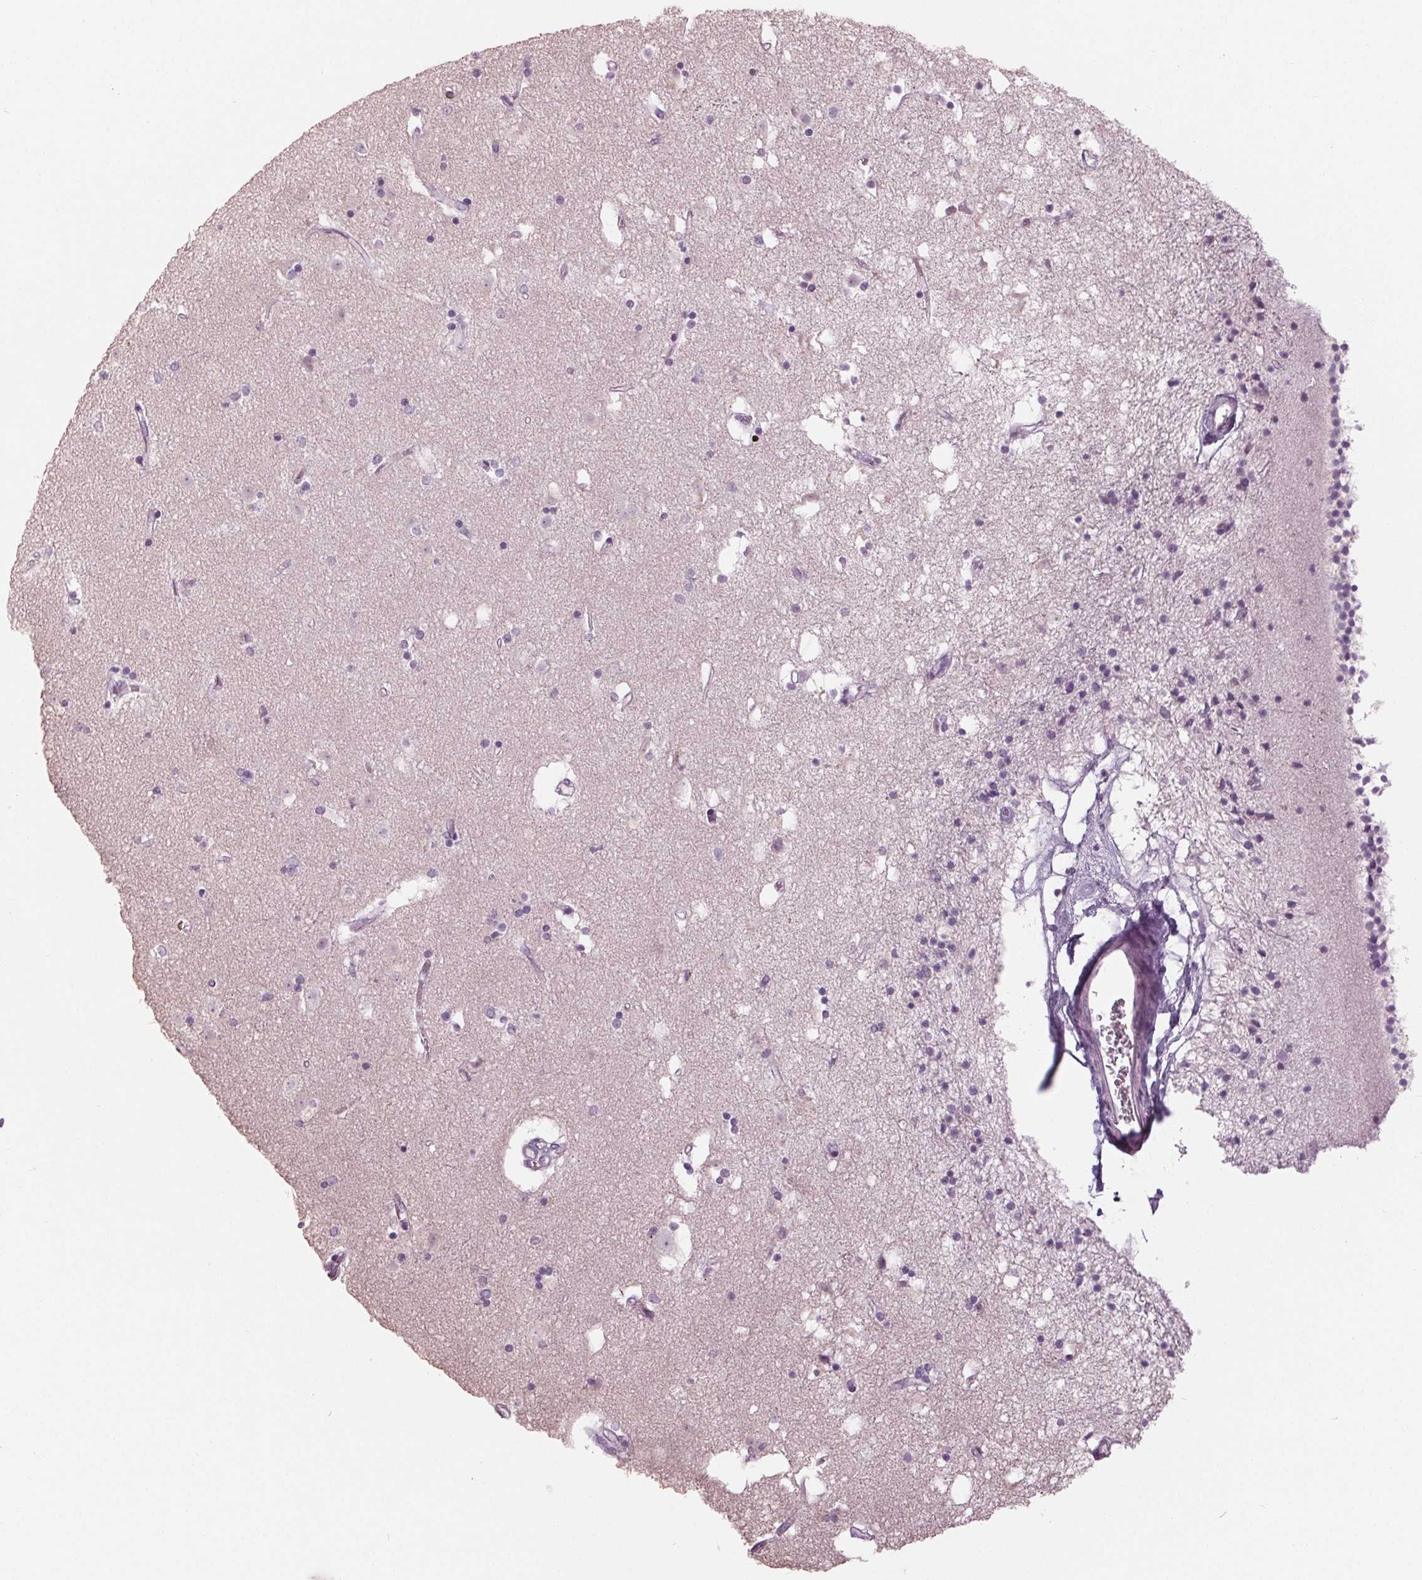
{"staining": {"intensity": "negative", "quantity": "none", "location": "none"}, "tissue": "caudate", "cell_type": "Glial cells", "image_type": "normal", "snomed": [{"axis": "morphology", "description": "Normal tissue, NOS"}, {"axis": "topography", "description": "Lateral ventricle wall"}], "caption": "Immunohistochemistry (IHC) image of unremarkable caudate: caudate stained with DAB exhibits no significant protein expression in glial cells.", "gene": "TNNC2", "patient": {"sex": "female", "age": 71}}